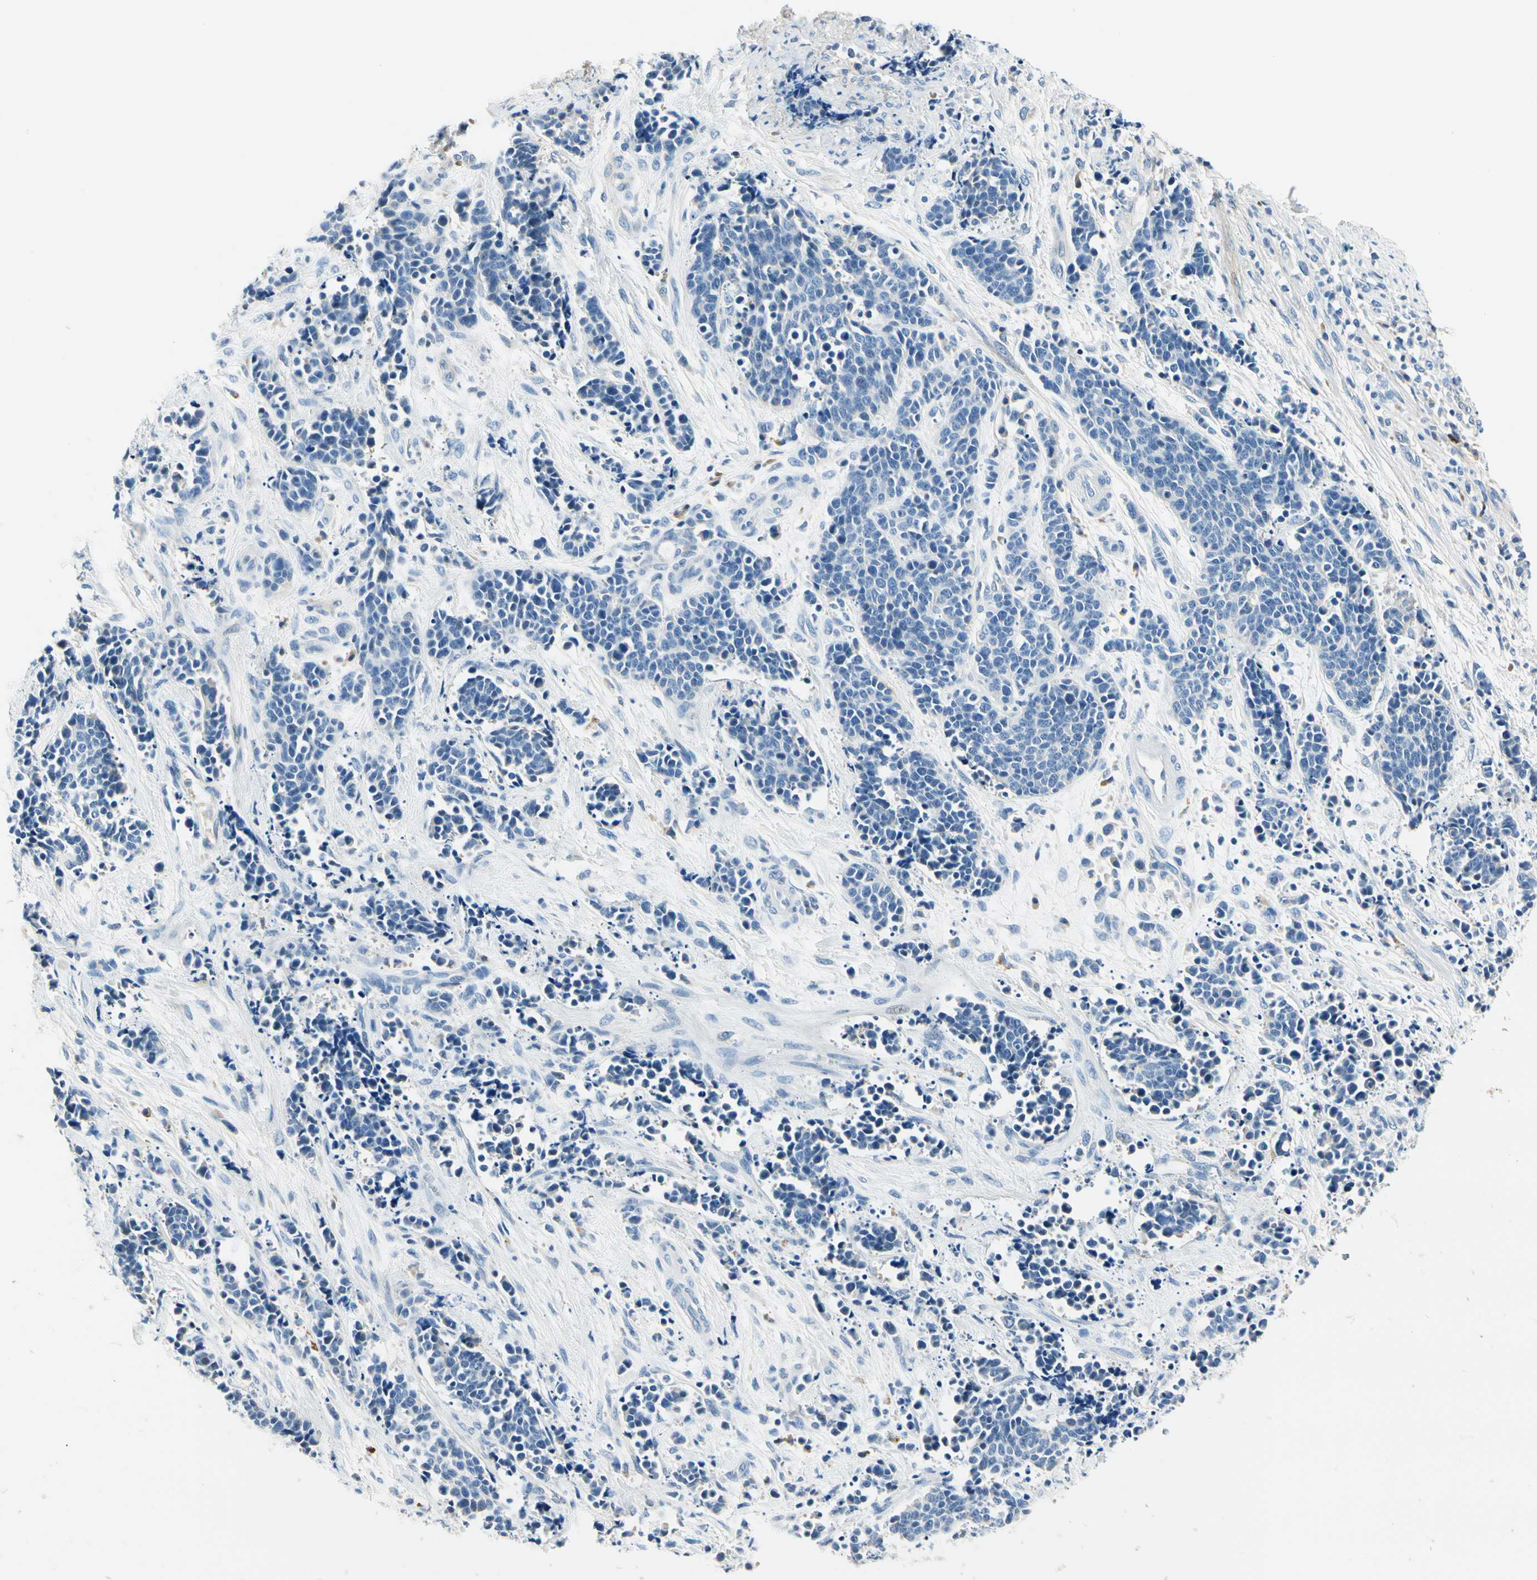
{"staining": {"intensity": "negative", "quantity": "none", "location": "none"}, "tissue": "cervical cancer", "cell_type": "Tumor cells", "image_type": "cancer", "snomed": [{"axis": "morphology", "description": "Squamous cell carcinoma, NOS"}, {"axis": "topography", "description": "Cervix"}], "caption": "Micrograph shows no significant protein positivity in tumor cells of cervical cancer (squamous cell carcinoma).", "gene": "TGFBR3", "patient": {"sex": "female", "age": 35}}